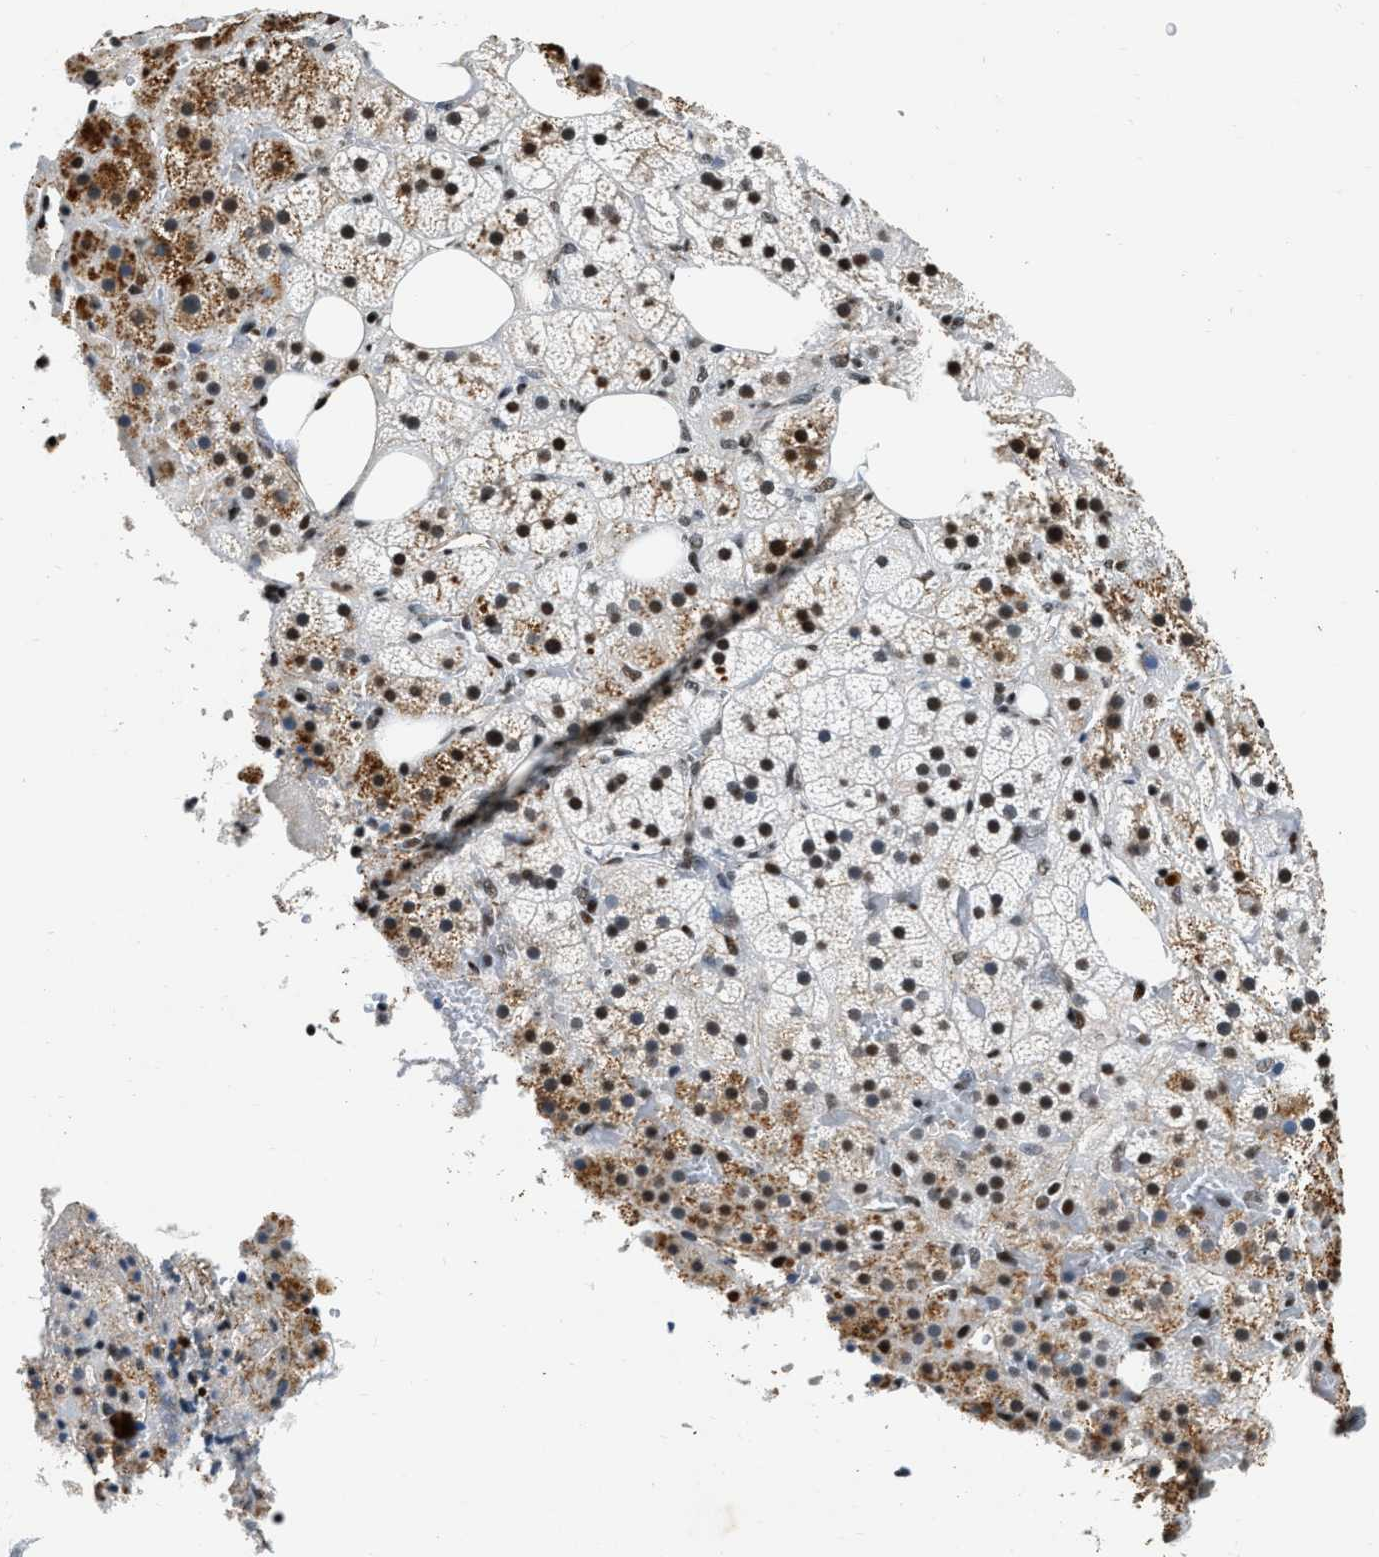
{"staining": {"intensity": "moderate", "quantity": "<25%", "location": "cytoplasmic/membranous,nuclear"}, "tissue": "adrenal gland", "cell_type": "Glandular cells", "image_type": "normal", "snomed": [{"axis": "morphology", "description": "Normal tissue, NOS"}, {"axis": "topography", "description": "Adrenal gland"}], "caption": "Glandular cells show moderate cytoplasmic/membranous,nuclear positivity in about <25% of cells in benign adrenal gland. The protein of interest is shown in brown color, while the nuclei are stained blue.", "gene": "CCNE1", "patient": {"sex": "female", "age": 59}}